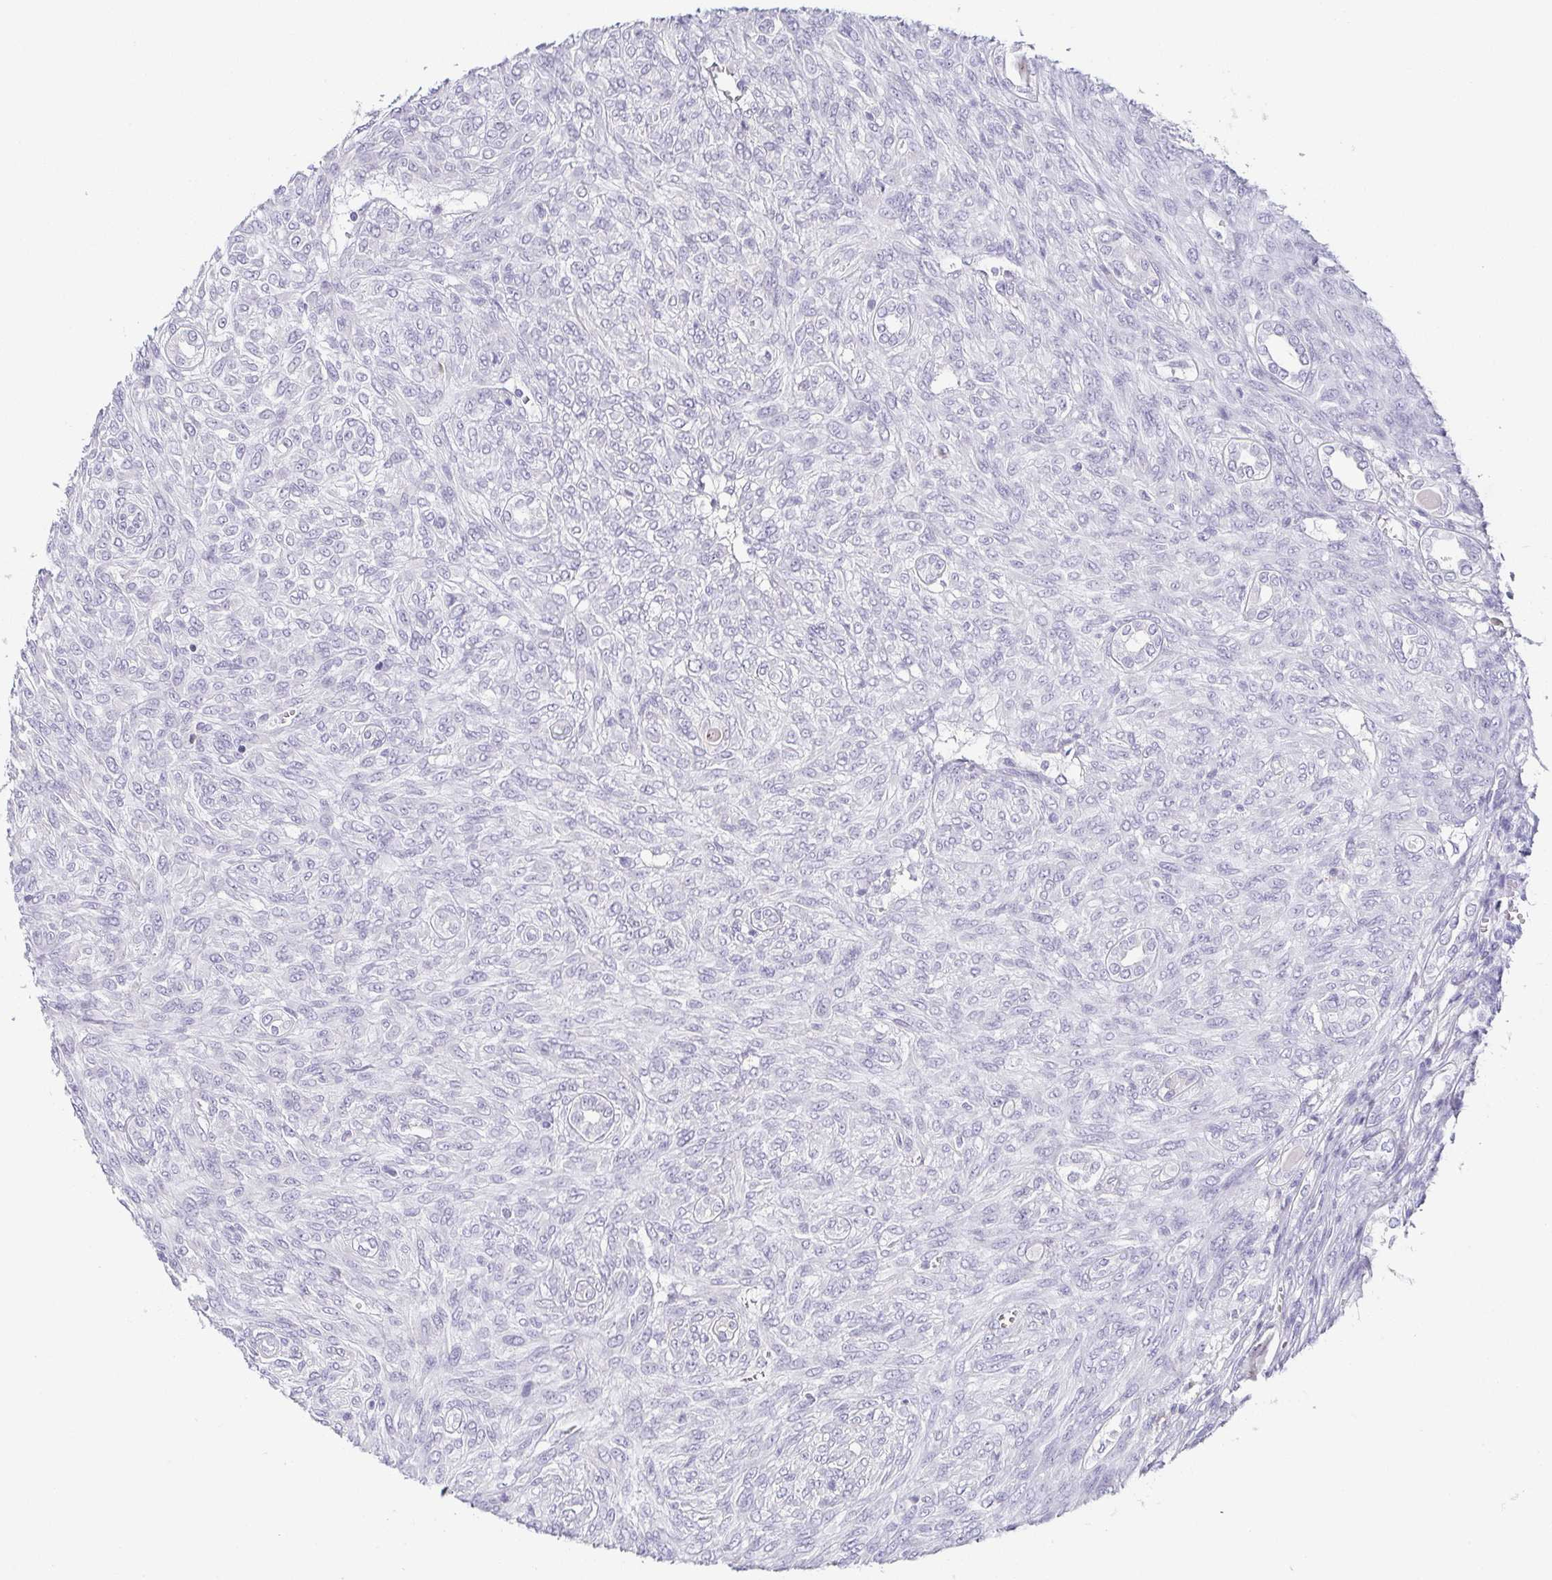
{"staining": {"intensity": "negative", "quantity": "none", "location": "none"}, "tissue": "renal cancer", "cell_type": "Tumor cells", "image_type": "cancer", "snomed": [{"axis": "morphology", "description": "Adenocarcinoma, NOS"}, {"axis": "topography", "description": "Kidney"}], "caption": "Immunohistochemistry (IHC) micrograph of human adenocarcinoma (renal) stained for a protein (brown), which displays no staining in tumor cells.", "gene": "PRR27", "patient": {"sex": "male", "age": 58}}